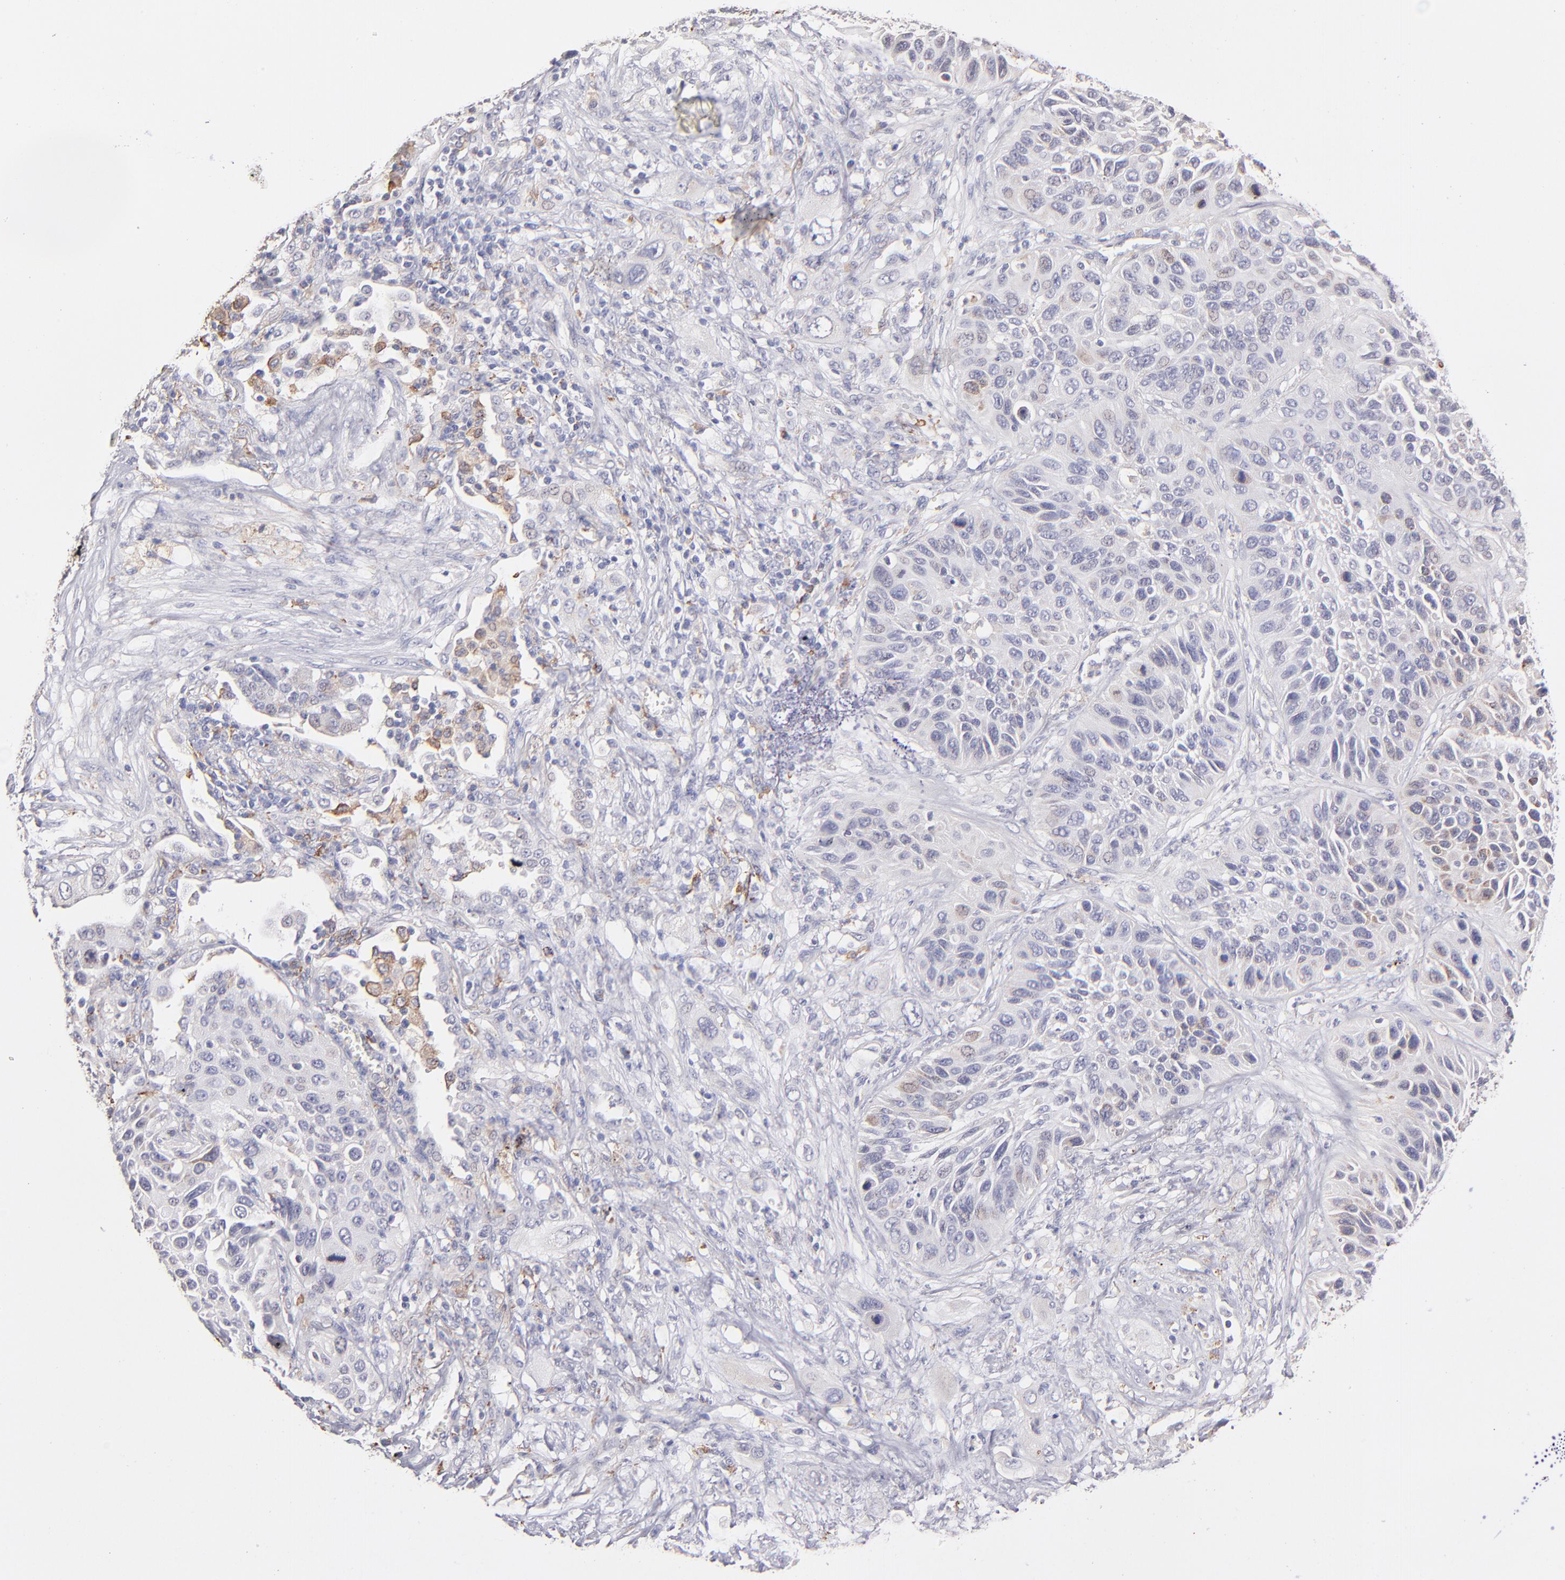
{"staining": {"intensity": "strong", "quantity": "<25%", "location": "cytoplasmic/membranous"}, "tissue": "lung cancer", "cell_type": "Tumor cells", "image_type": "cancer", "snomed": [{"axis": "morphology", "description": "Squamous cell carcinoma, NOS"}, {"axis": "topography", "description": "Lung"}], "caption": "Immunohistochemistry of lung squamous cell carcinoma demonstrates medium levels of strong cytoplasmic/membranous staining in about <25% of tumor cells. The protein of interest is stained brown, and the nuclei are stained in blue (DAB IHC with brightfield microscopy, high magnification).", "gene": "GLDC", "patient": {"sex": "female", "age": 76}}